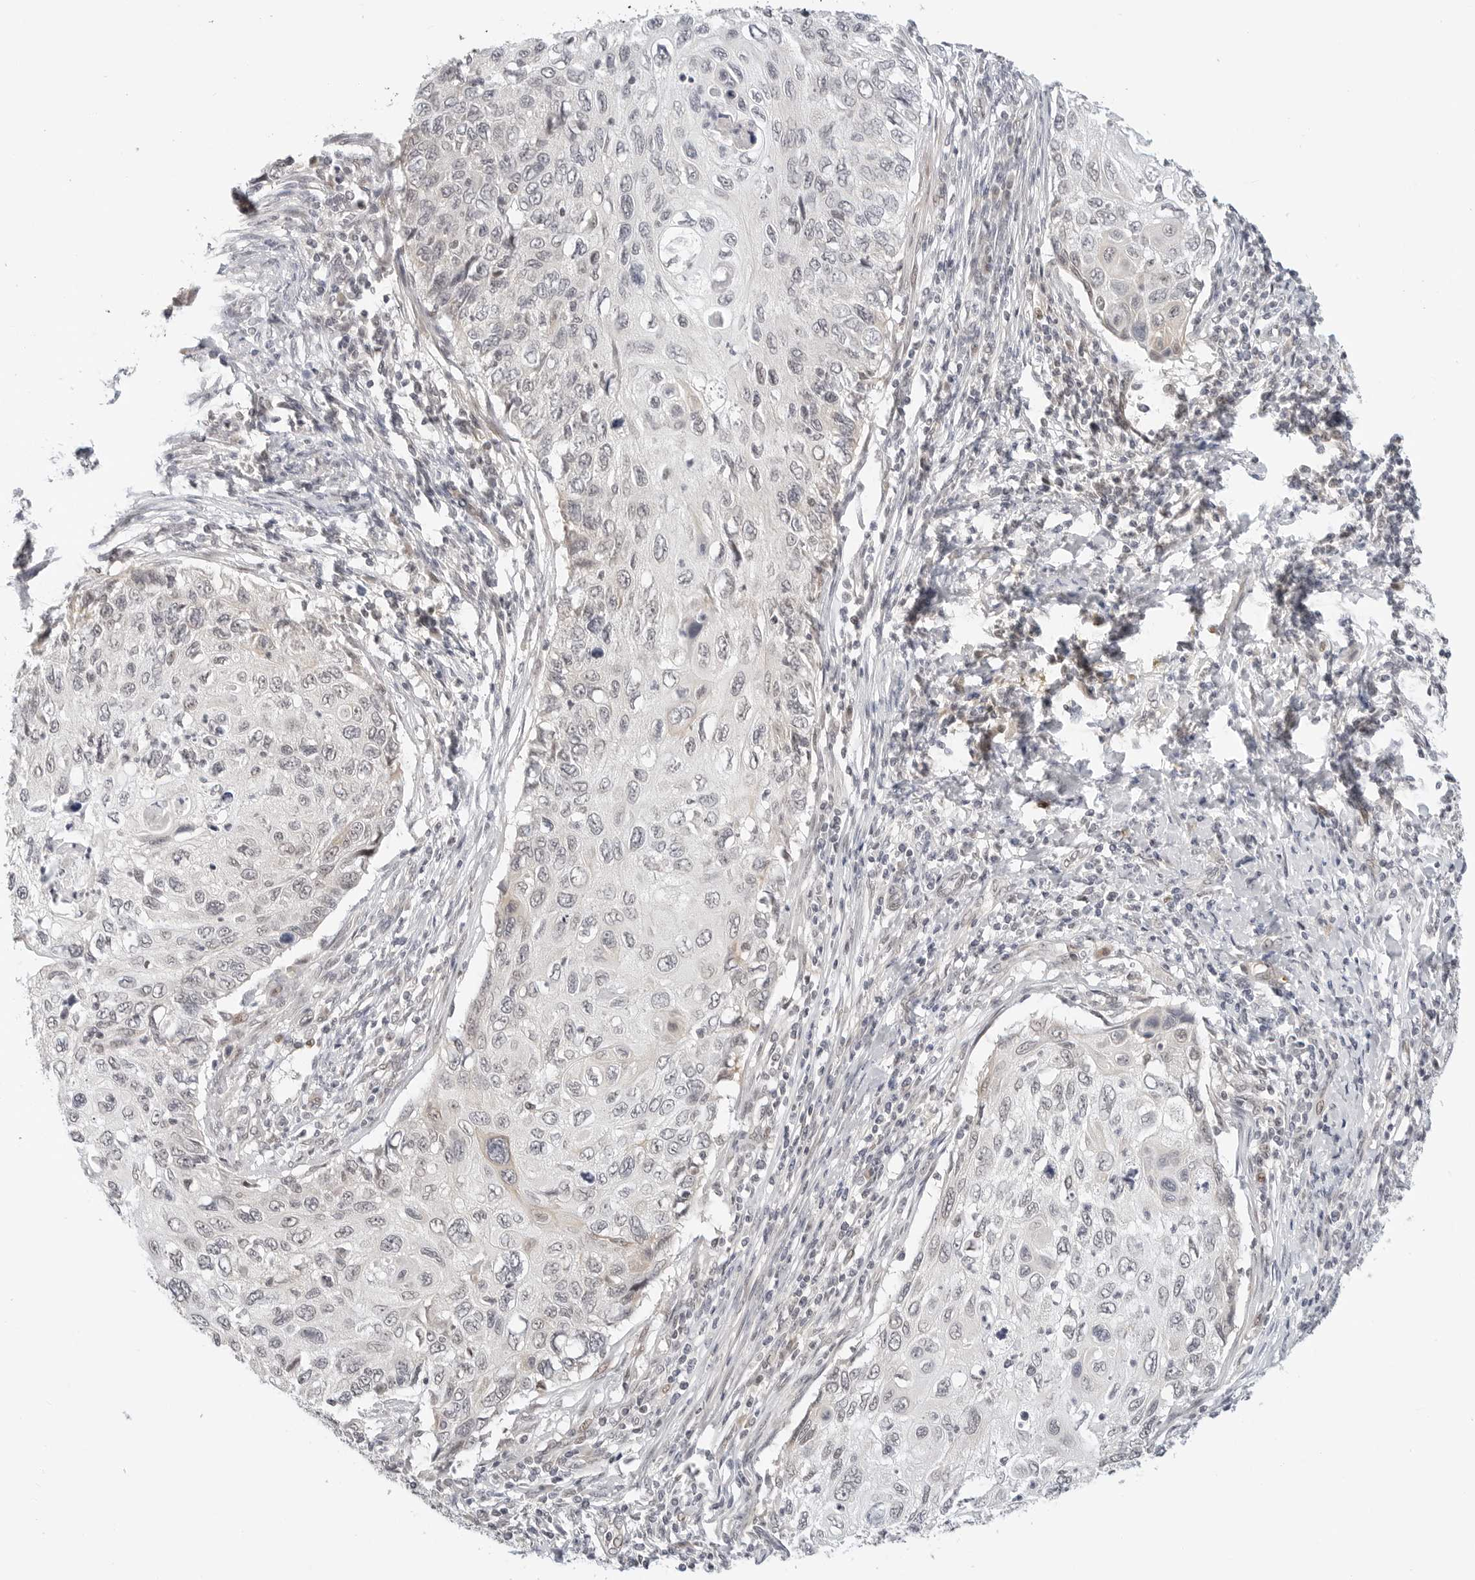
{"staining": {"intensity": "negative", "quantity": "none", "location": "none"}, "tissue": "cervical cancer", "cell_type": "Tumor cells", "image_type": "cancer", "snomed": [{"axis": "morphology", "description": "Squamous cell carcinoma, NOS"}, {"axis": "topography", "description": "Cervix"}], "caption": "A high-resolution histopathology image shows immunohistochemistry (IHC) staining of cervical cancer (squamous cell carcinoma), which exhibits no significant staining in tumor cells.", "gene": "TSEN2", "patient": {"sex": "female", "age": 70}}